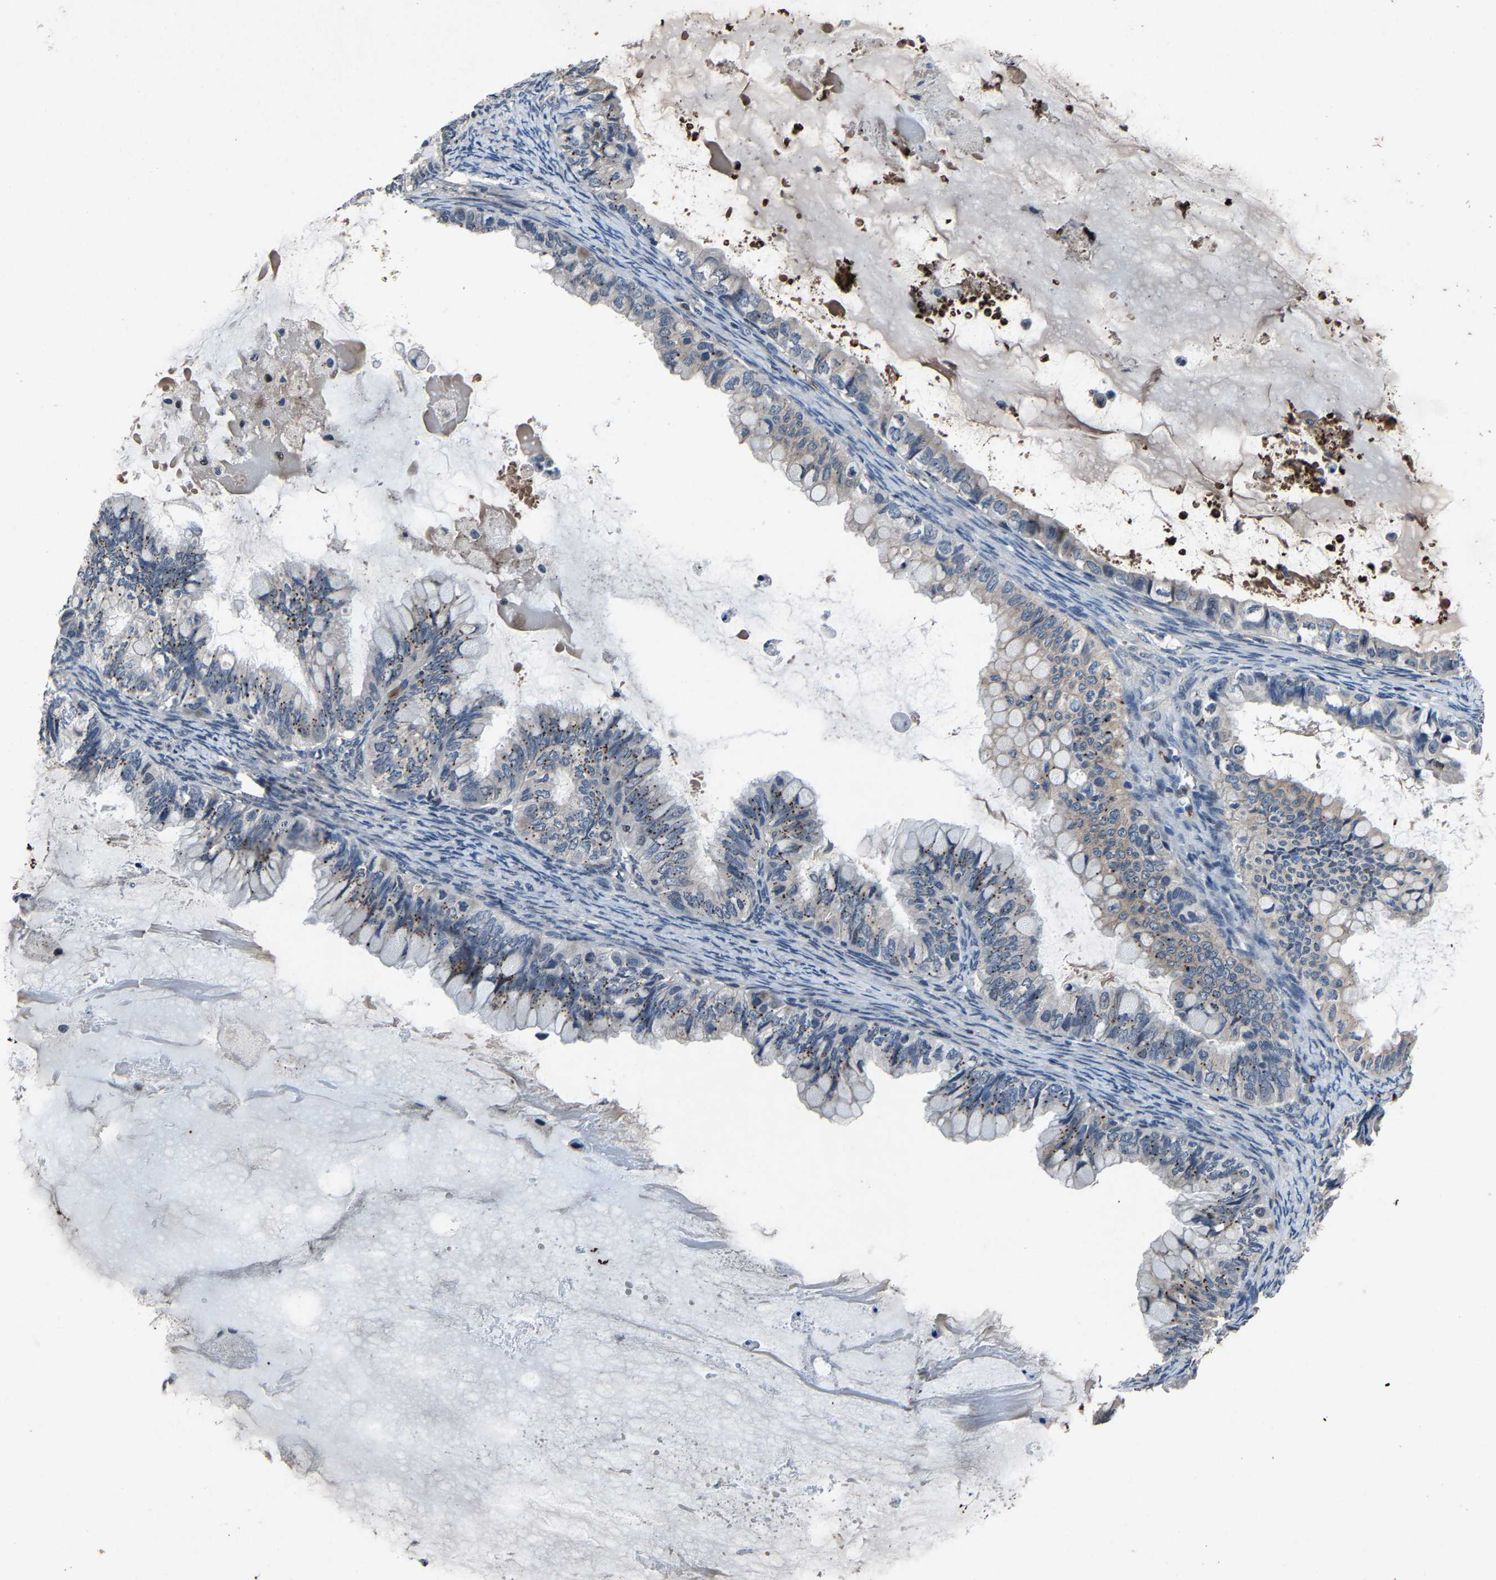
{"staining": {"intensity": "moderate", "quantity": "25%-75%", "location": "cytoplasmic/membranous"}, "tissue": "ovarian cancer", "cell_type": "Tumor cells", "image_type": "cancer", "snomed": [{"axis": "morphology", "description": "Cystadenocarcinoma, mucinous, NOS"}, {"axis": "topography", "description": "Ovary"}], "caption": "This is a micrograph of IHC staining of ovarian cancer, which shows moderate positivity in the cytoplasmic/membranous of tumor cells.", "gene": "PCNX2", "patient": {"sex": "female", "age": 80}}